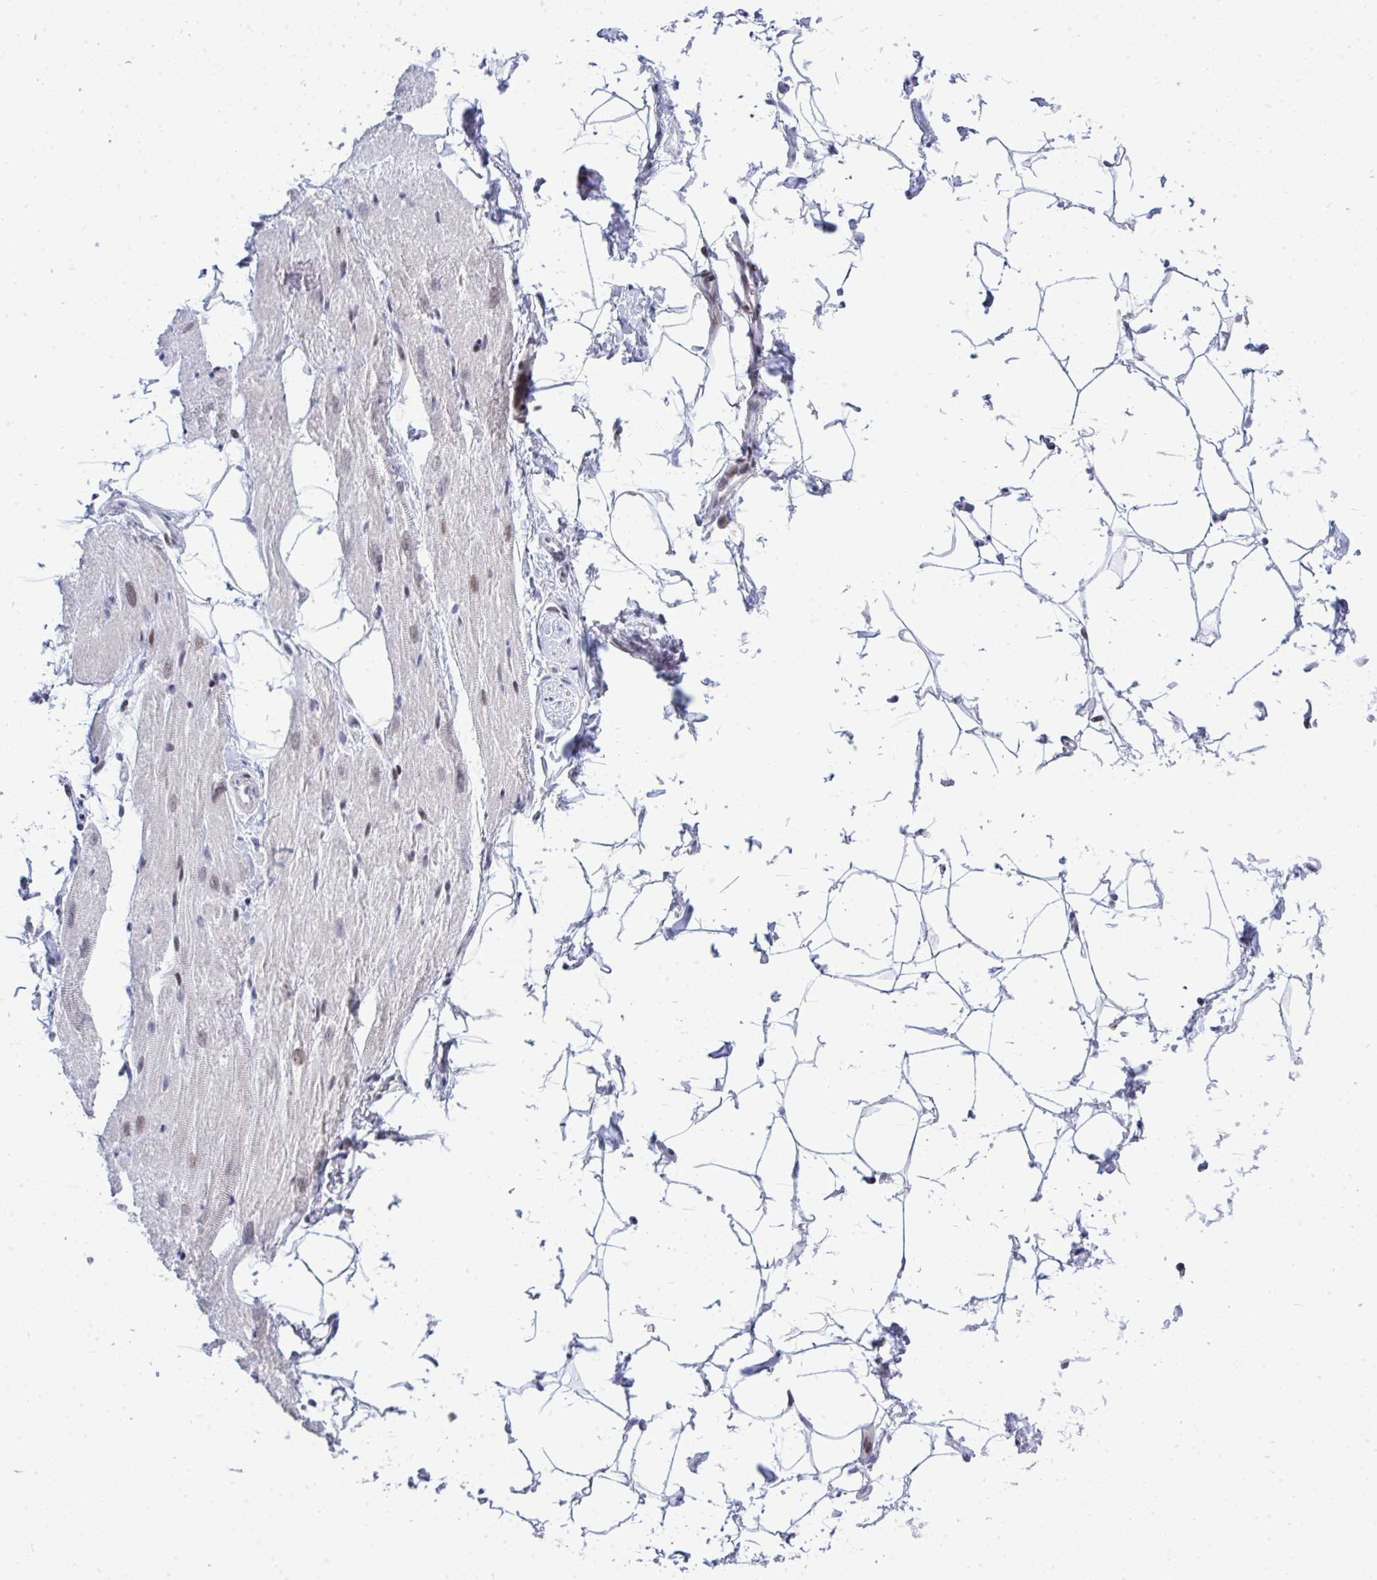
{"staining": {"intensity": "weak", "quantity": "<25%", "location": "nuclear"}, "tissue": "heart muscle", "cell_type": "Cardiomyocytes", "image_type": "normal", "snomed": [{"axis": "morphology", "description": "Normal tissue, NOS"}, {"axis": "topography", "description": "Heart"}], "caption": "Immunohistochemistry (IHC) of normal human heart muscle reveals no staining in cardiomyocytes.", "gene": "TAB1", "patient": {"sex": "male", "age": 62}}